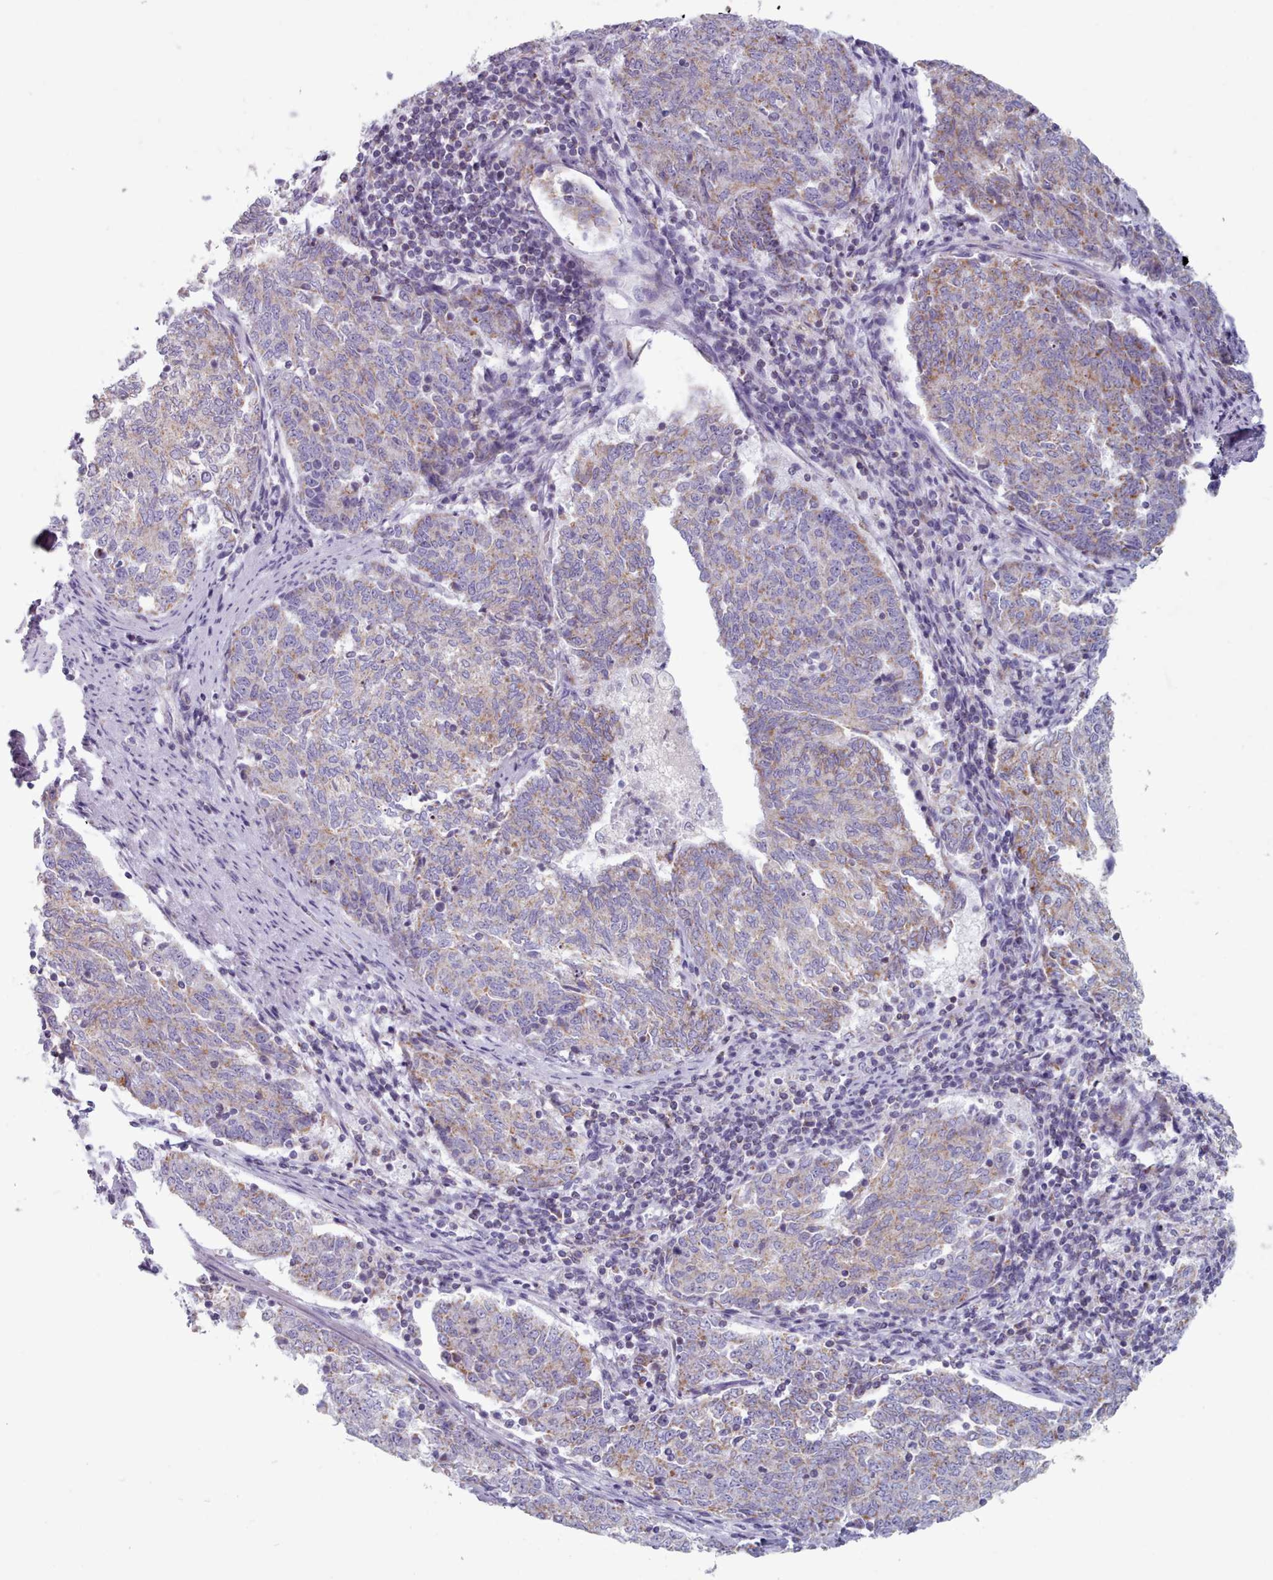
{"staining": {"intensity": "moderate", "quantity": "25%-75%", "location": "cytoplasmic/membranous"}, "tissue": "endometrial cancer", "cell_type": "Tumor cells", "image_type": "cancer", "snomed": [{"axis": "morphology", "description": "Adenocarcinoma, NOS"}, {"axis": "topography", "description": "Endometrium"}], "caption": "There is medium levels of moderate cytoplasmic/membranous staining in tumor cells of adenocarcinoma (endometrial), as demonstrated by immunohistochemical staining (brown color).", "gene": "FAM170B", "patient": {"sex": "female", "age": 80}}